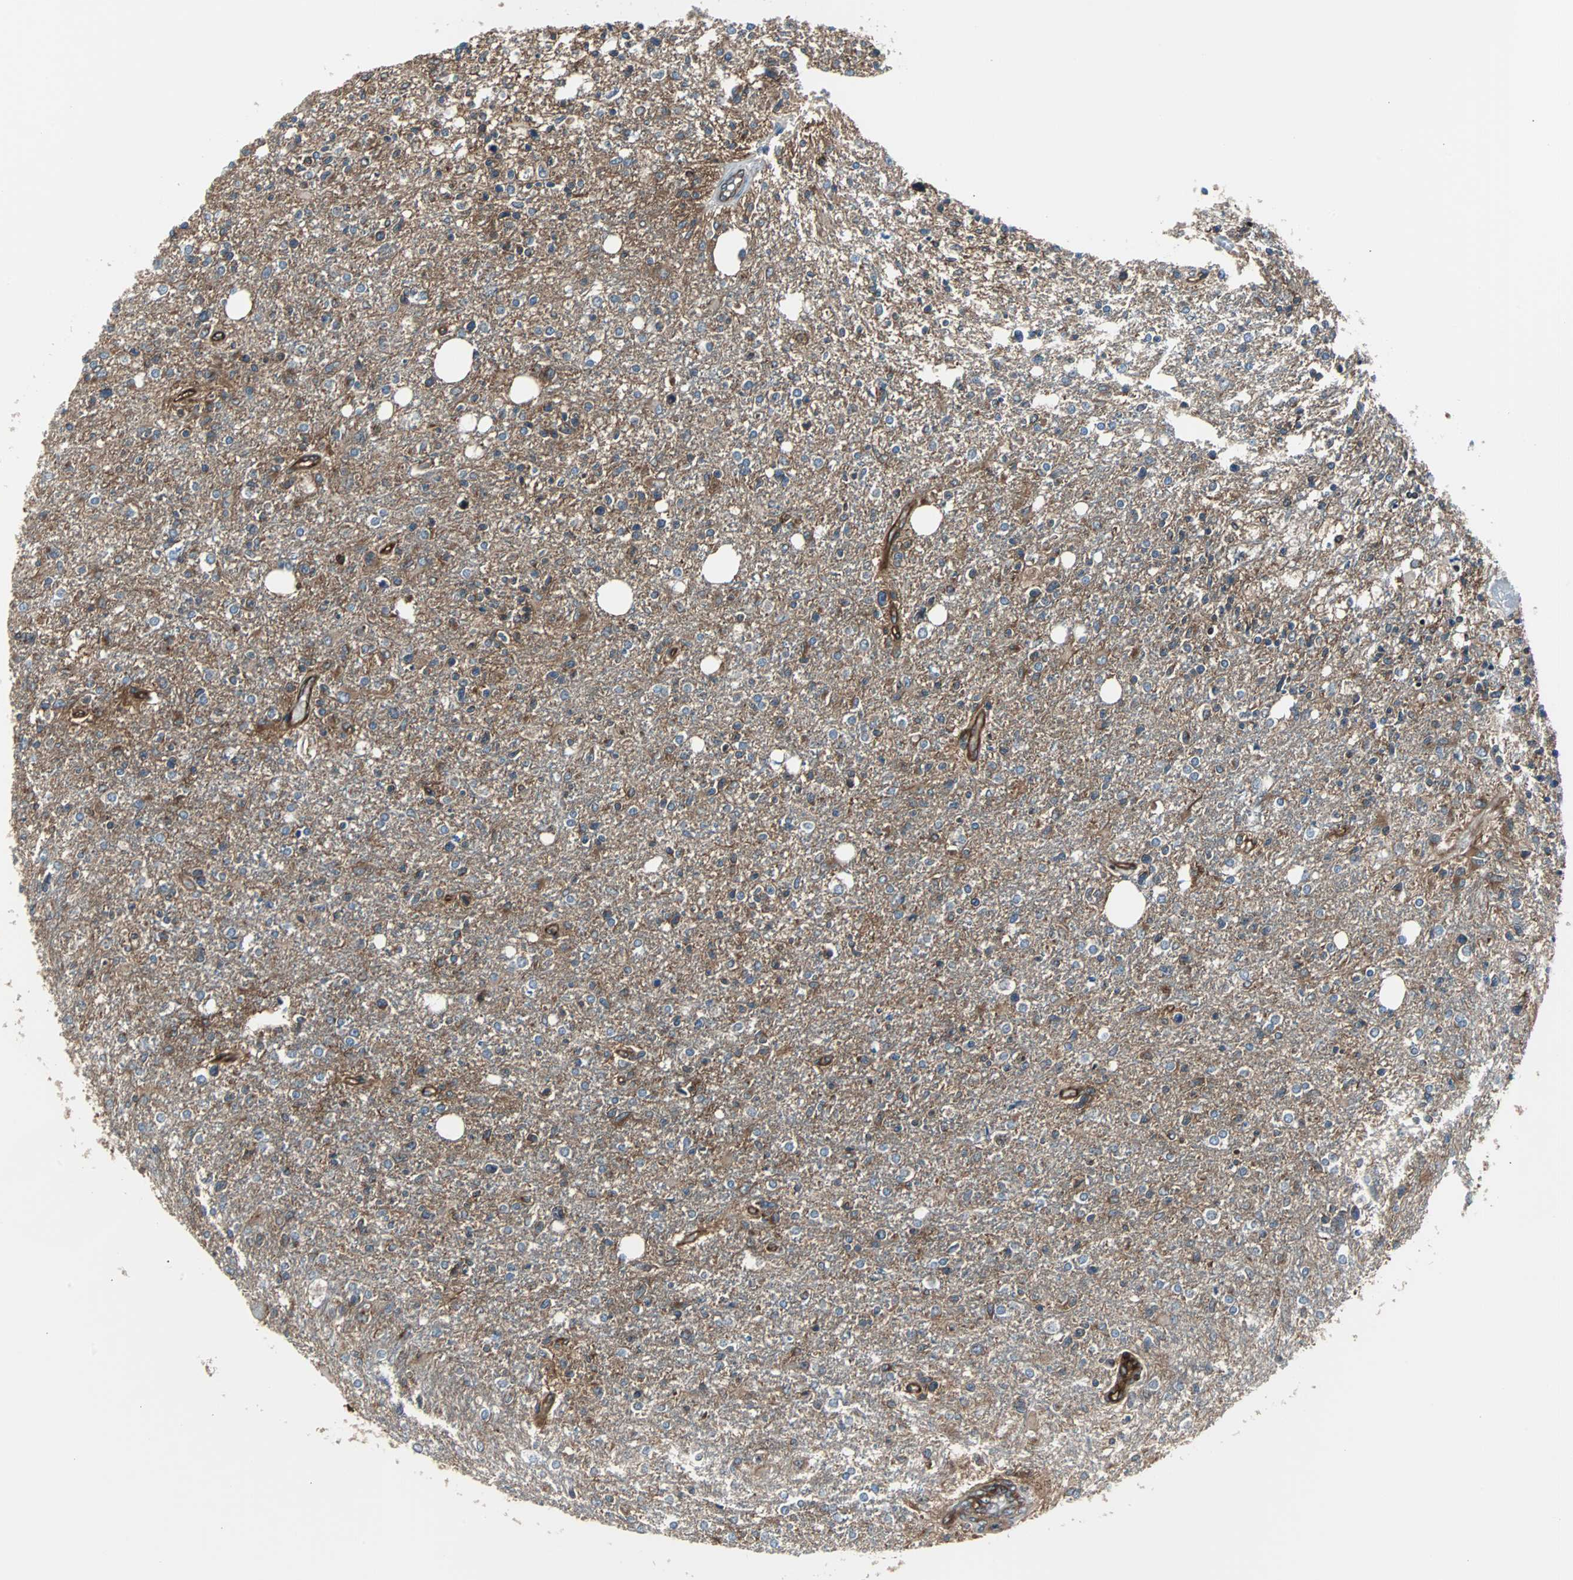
{"staining": {"intensity": "moderate", "quantity": "<25%", "location": "cytoplasmic/membranous"}, "tissue": "glioma", "cell_type": "Tumor cells", "image_type": "cancer", "snomed": [{"axis": "morphology", "description": "Glioma, malignant, High grade"}, {"axis": "topography", "description": "Cerebral cortex"}], "caption": "Tumor cells exhibit low levels of moderate cytoplasmic/membranous staining in about <25% of cells in glioma.", "gene": "RELA", "patient": {"sex": "male", "age": 76}}